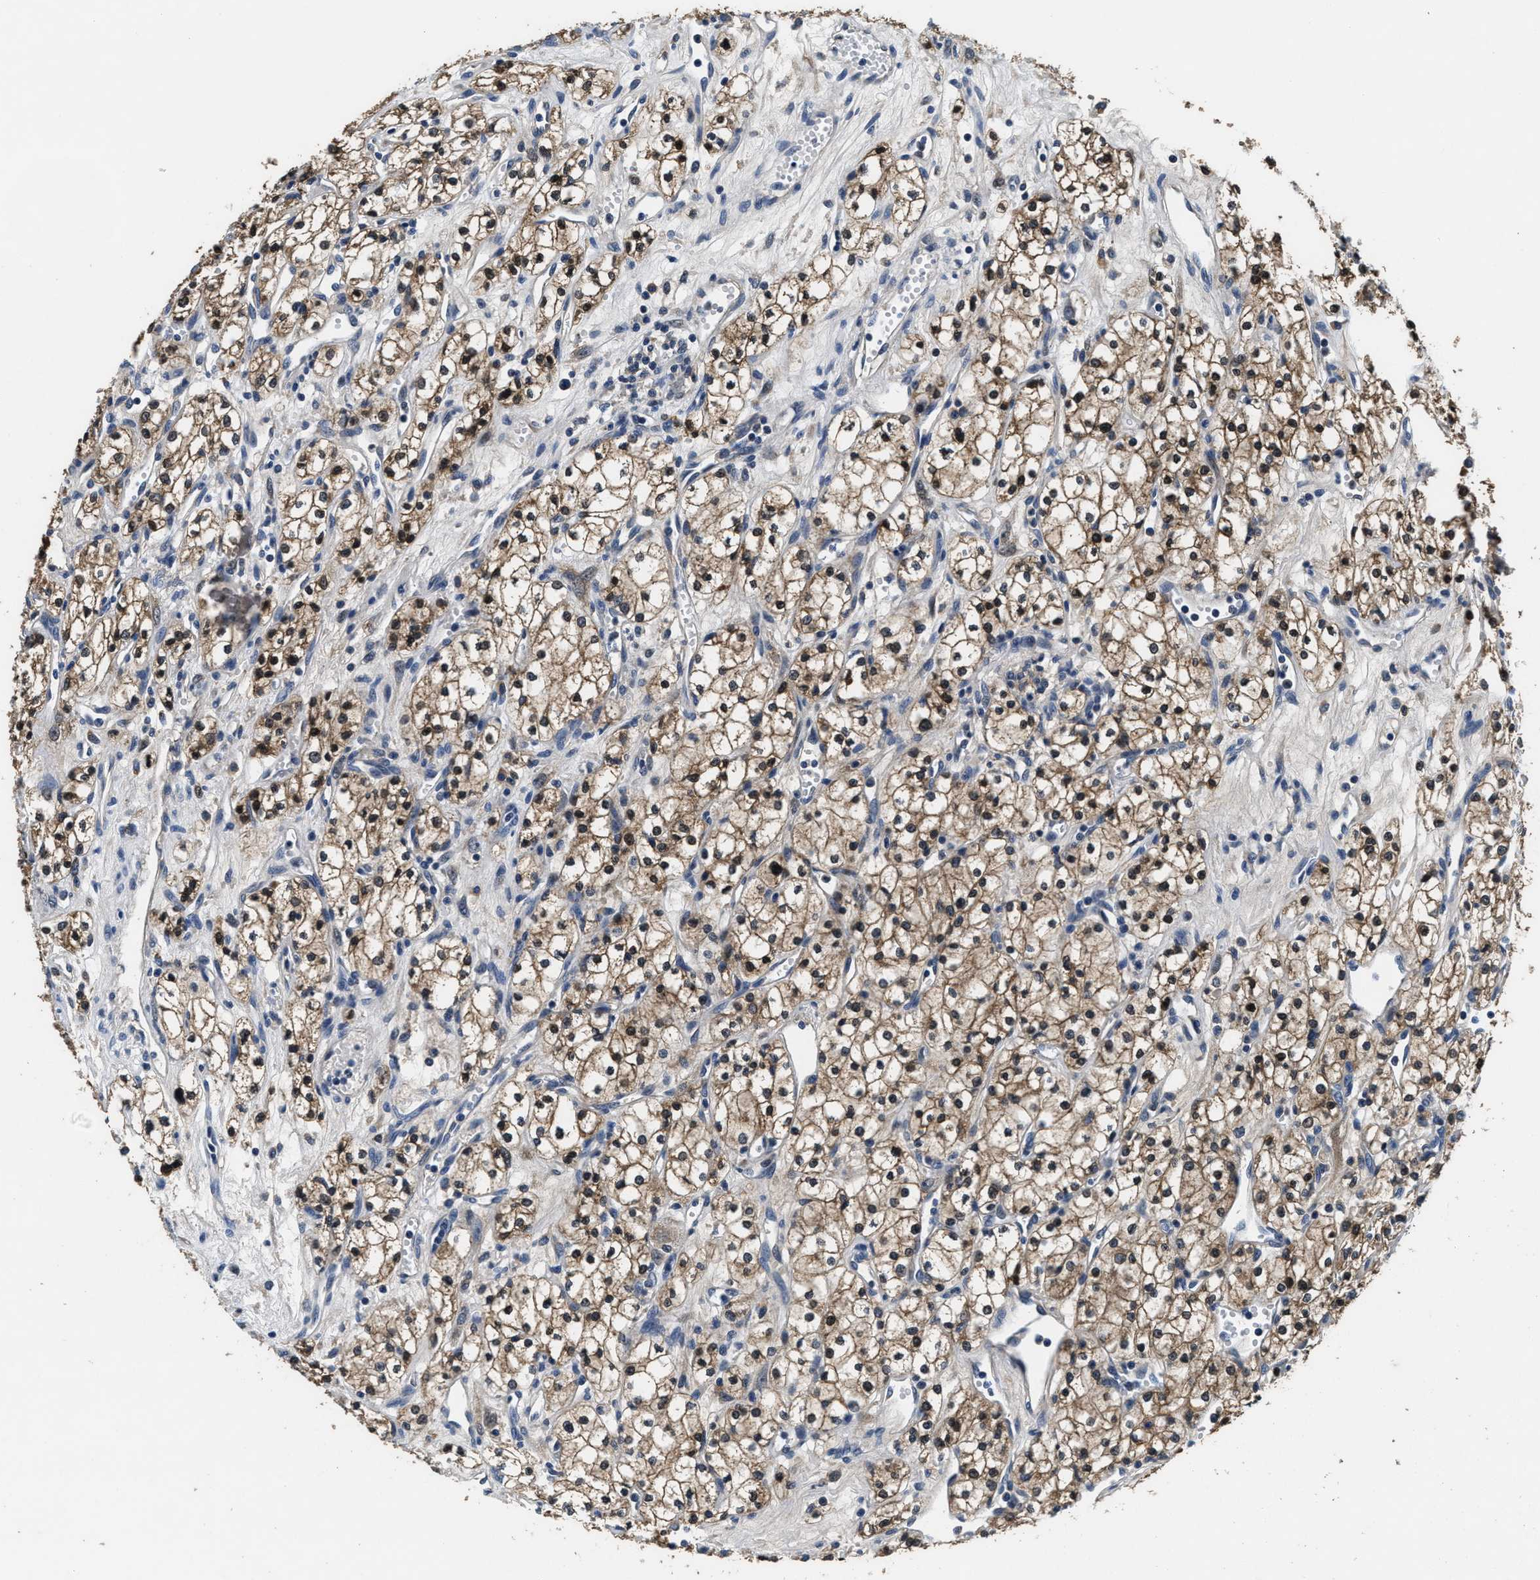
{"staining": {"intensity": "moderate", "quantity": ">75%", "location": "cytoplasmic/membranous,nuclear"}, "tissue": "renal cancer", "cell_type": "Tumor cells", "image_type": "cancer", "snomed": [{"axis": "morphology", "description": "Adenocarcinoma, NOS"}, {"axis": "topography", "description": "Kidney"}], "caption": "IHC staining of renal cancer (adenocarcinoma), which demonstrates medium levels of moderate cytoplasmic/membranous and nuclear positivity in about >75% of tumor cells indicating moderate cytoplasmic/membranous and nuclear protein expression. The staining was performed using DAB (3,3'-diaminobenzidine) (brown) for protein detection and nuclei were counterstained in hematoxylin (blue).", "gene": "PHPT1", "patient": {"sex": "male", "age": 59}}